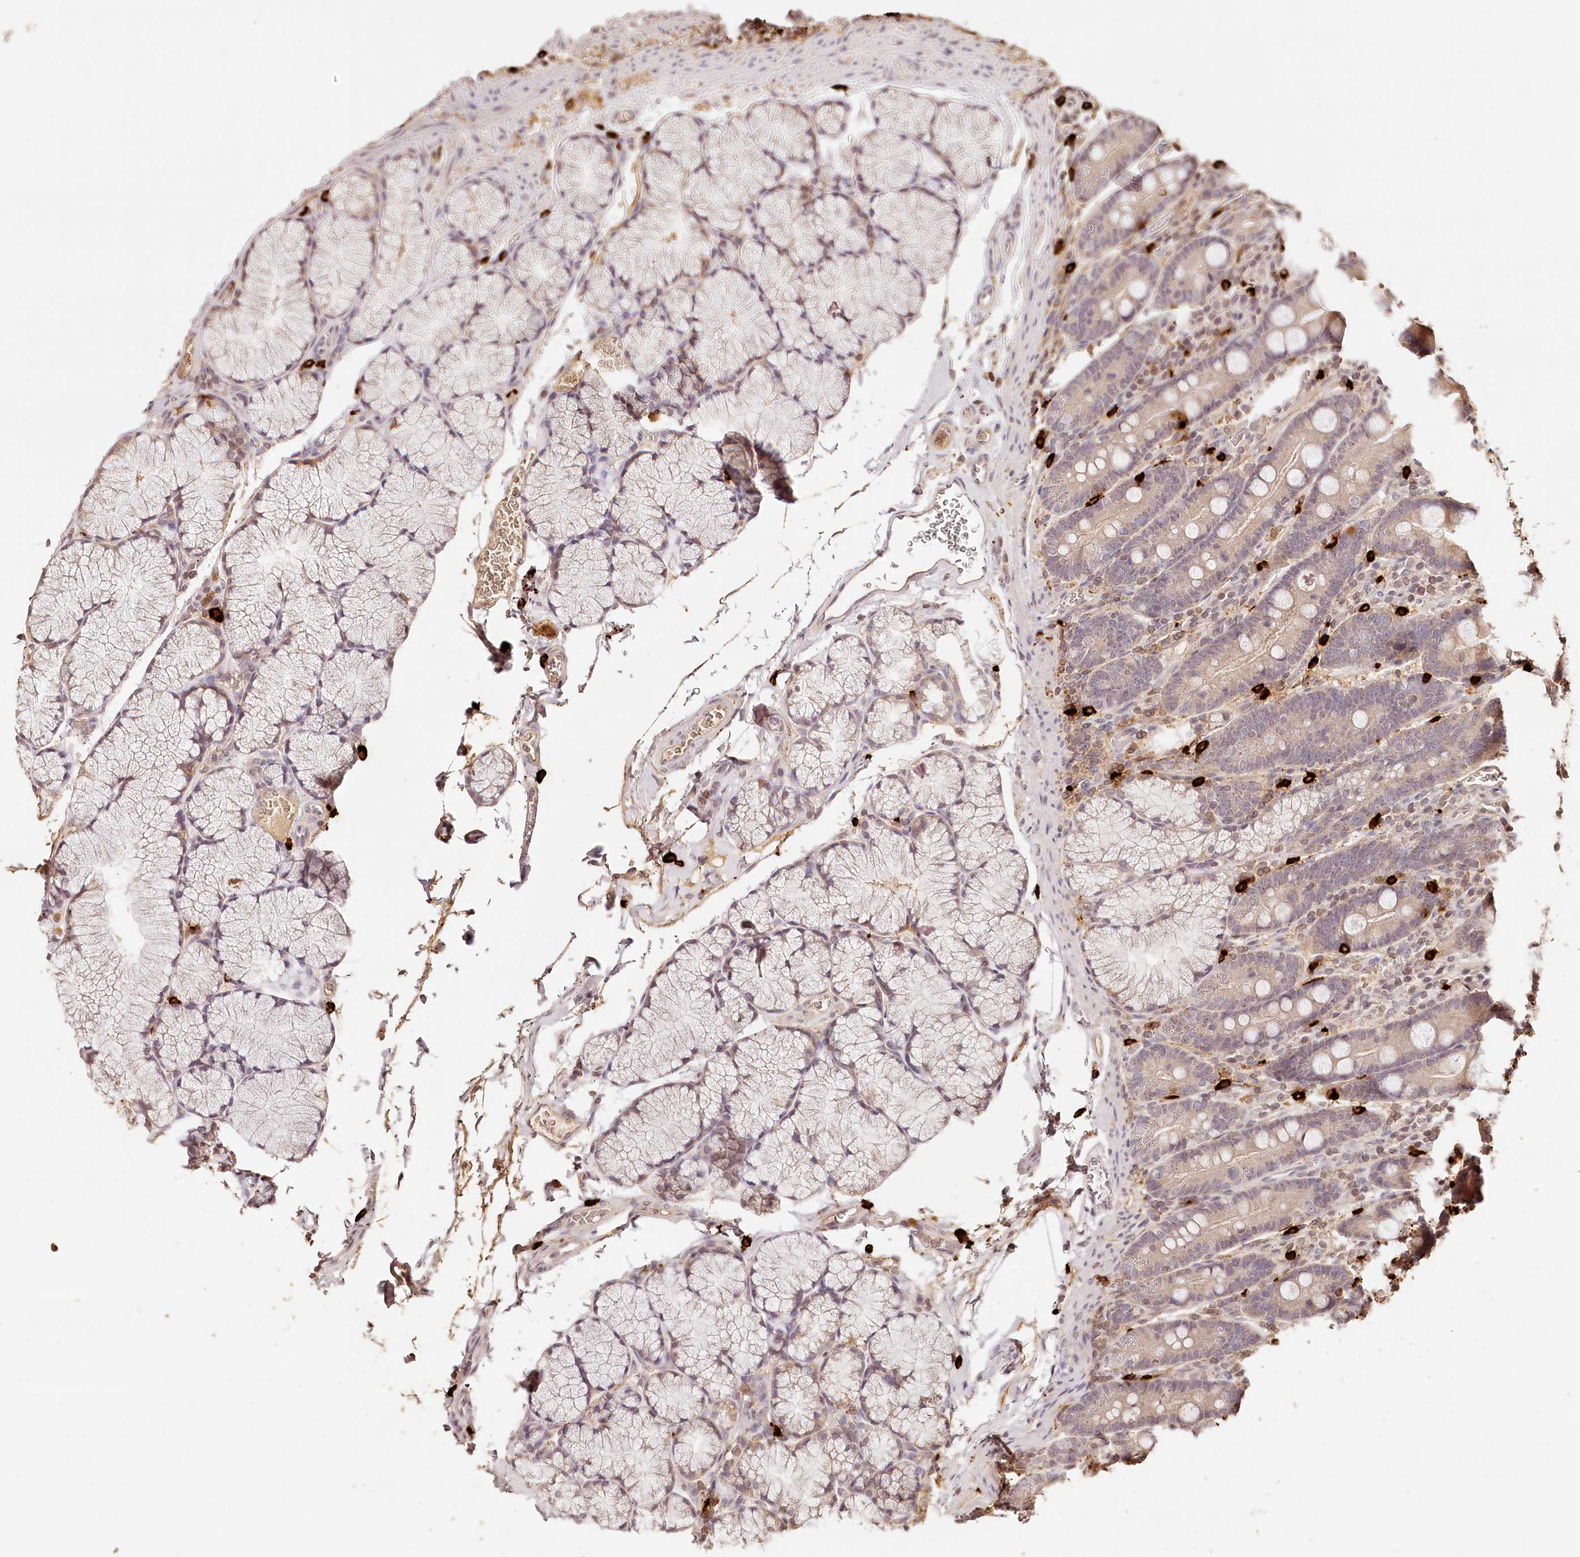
{"staining": {"intensity": "weak", "quantity": "<25%", "location": "cytoplasmic/membranous"}, "tissue": "duodenum", "cell_type": "Glandular cells", "image_type": "normal", "snomed": [{"axis": "morphology", "description": "Normal tissue, NOS"}, {"axis": "topography", "description": "Duodenum"}], "caption": "Duodenum stained for a protein using IHC reveals no positivity glandular cells.", "gene": "SYNGR1", "patient": {"sex": "male", "age": 35}}